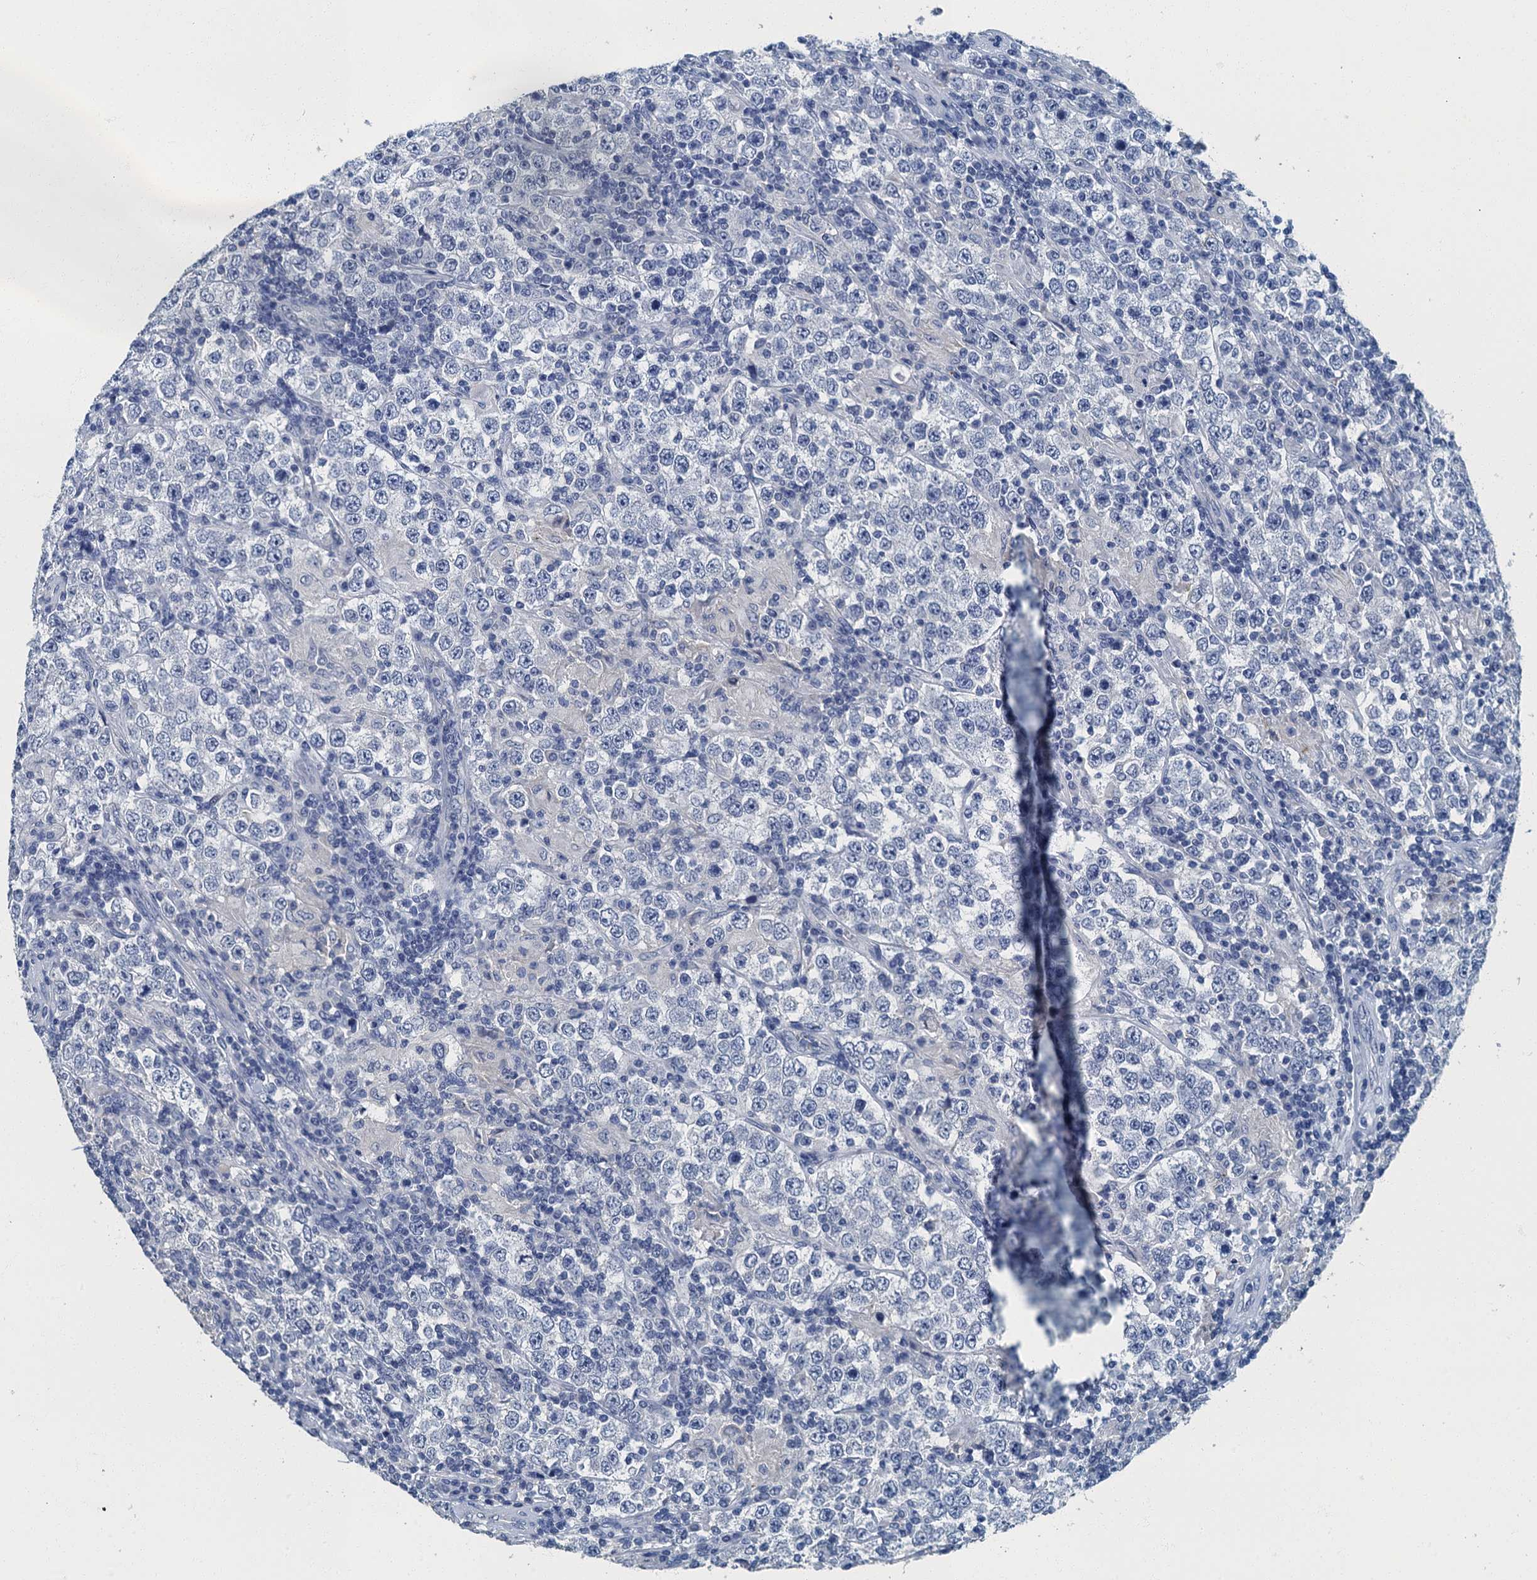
{"staining": {"intensity": "negative", "quantity": "none", "location": "none"}, "tissue": "testis cancer", "cell_type": "Tumor cells", "image_type": "cancer", "snomed": [{"axis": "morphology", "description": "Normal tissue, NOS"}, {"axis": "morphology", "description": "Urothelial carcinoma, High grade"}, {"axis": "morphology", "description": "Seminoma, NOS"}, {"axis": "morphology", "description": "Carcinoma, Embryonal, NOS"}, {"axis": "topography", "description": "Urinary bladder"}, {"axis": "topography", "description": "Testis"}], "caption": "A high-resolution micrograph shows IHC staining of embryonal carcinoma (testis), which reveals no significant positivity in tumor cells.", "gene": "GADL1", "patient": {"sex": "male", "age": 41}}